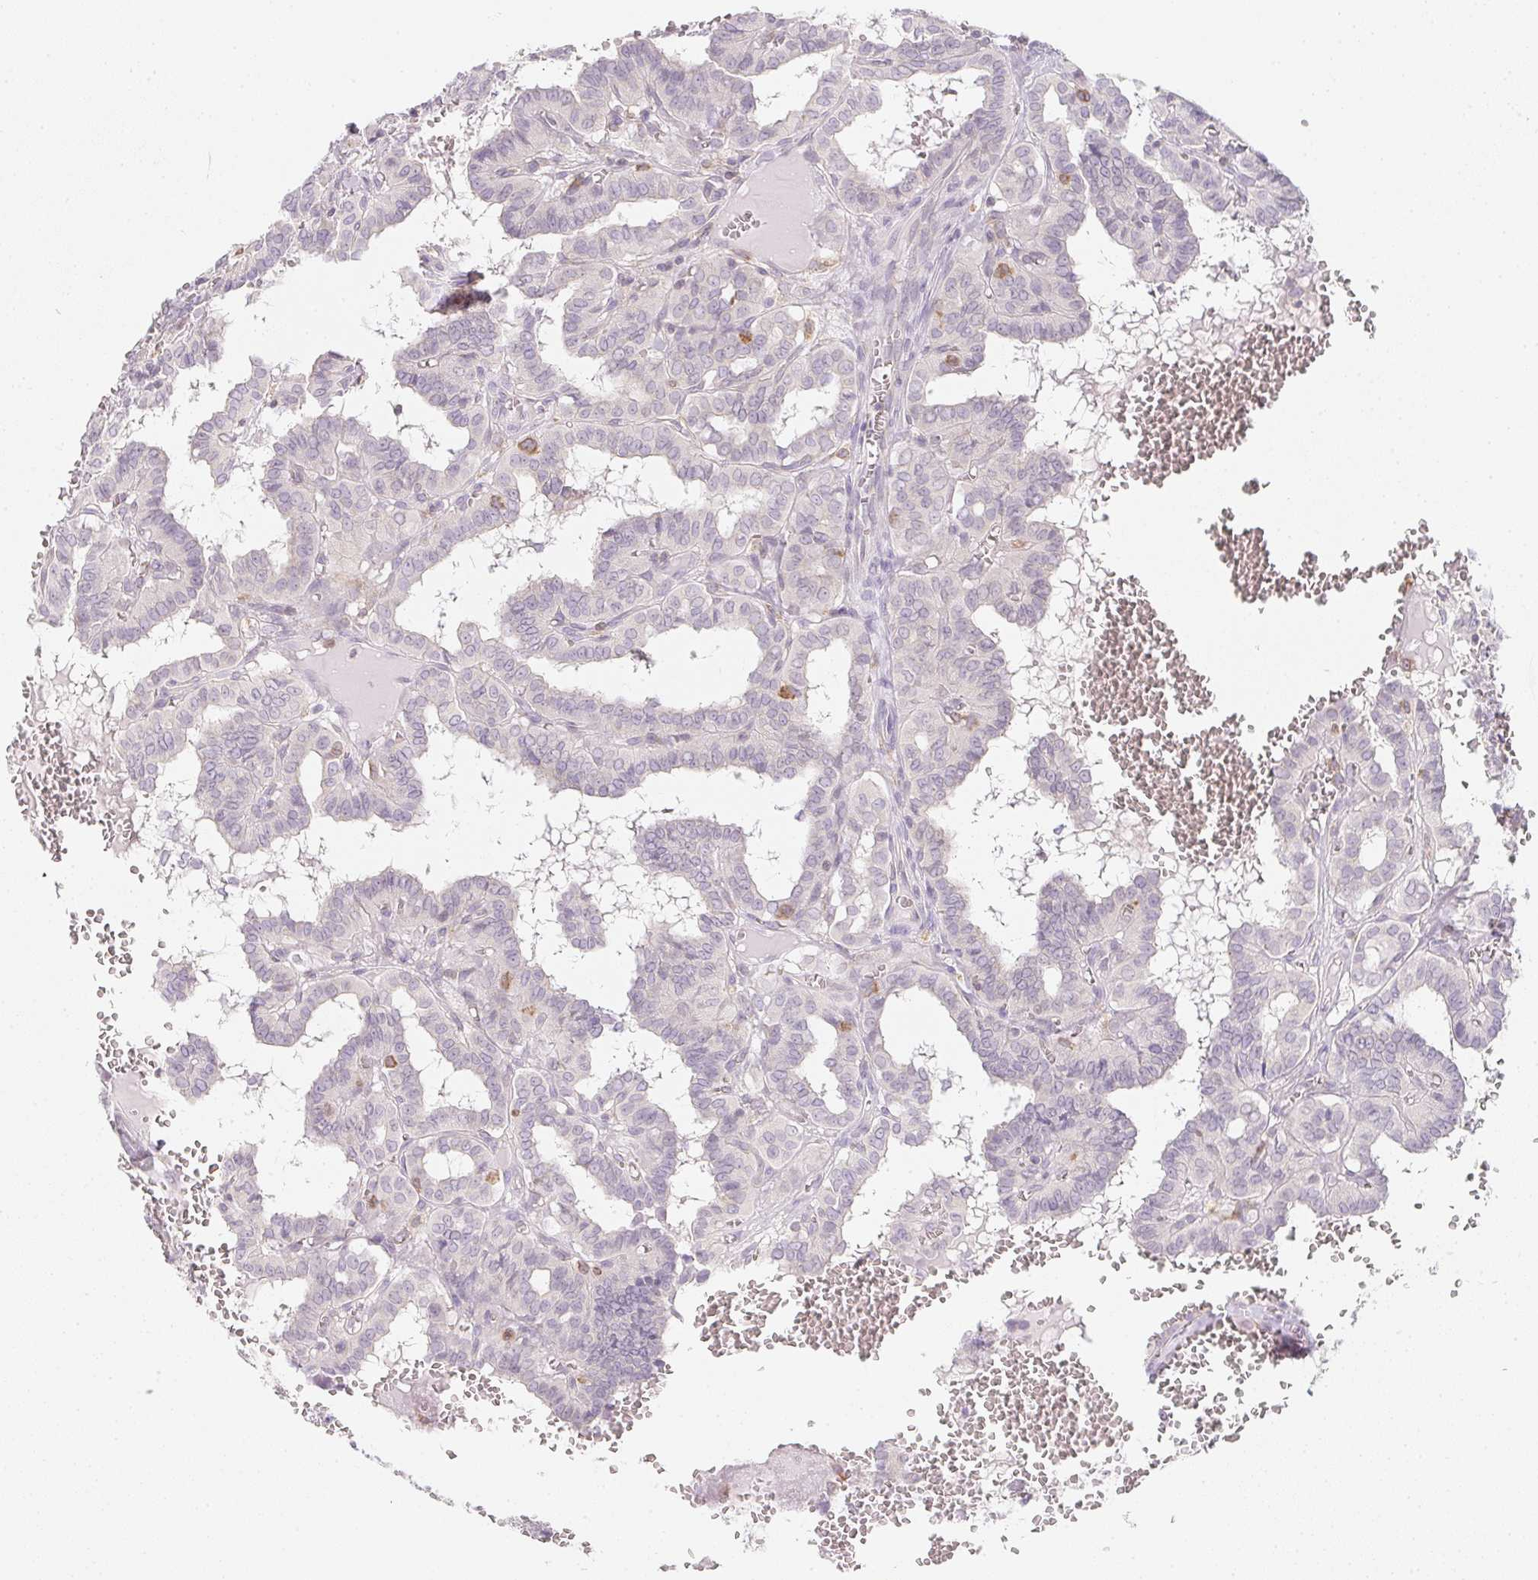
{"staining": {"intensity": "negative", "quantity": "none", "location": "none"}, "tissue": "thyroid cancer", "cell_type": "Tumor cells", "image_type": "cancer", "snomed": [{"axis": "morphology", "description": "Papillary adenocarcinoma, NOS"}, {"axis": "topography", "description": "Thyroid gland"}], "caption": "There is no significant staining in tumor cells of thyroid cancer (papillary adenocarcinoma).", "gene": "SOAT1", "patient": {"sex": "female", "age": 21}}